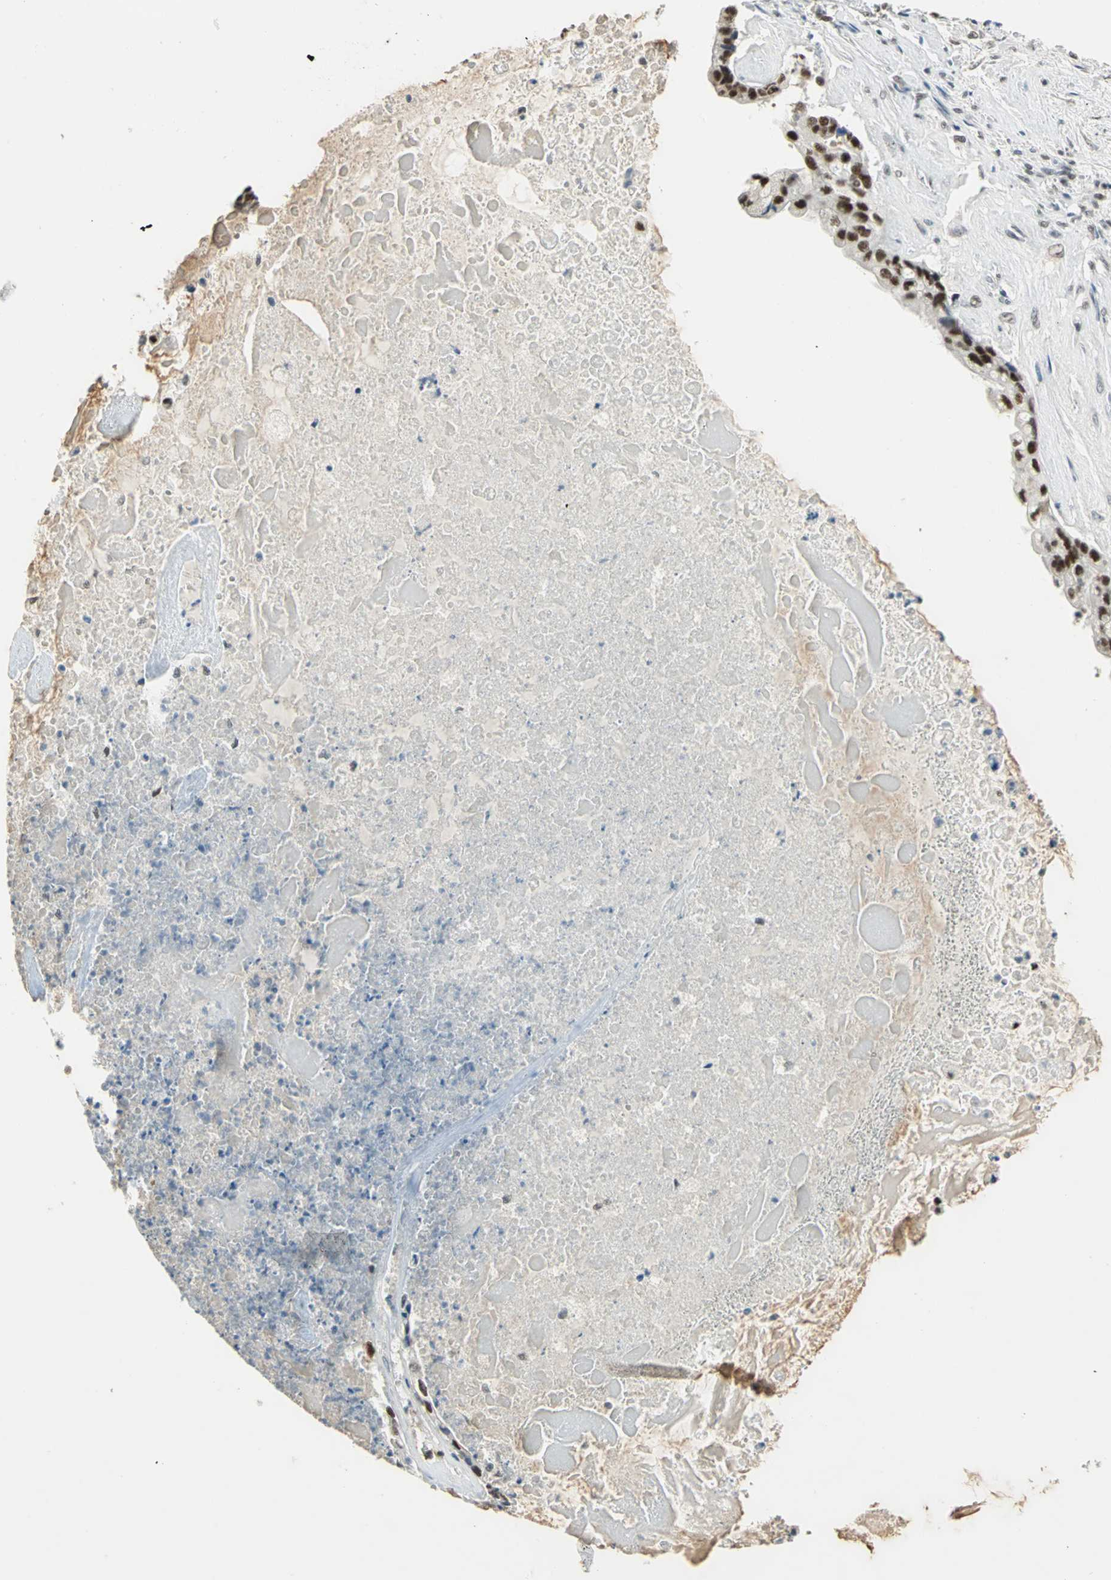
{"staining": {"intensity": "strong", "quantity": ">75%", "location": "nuclear"}, "tissue": "liver cancer", "cell_type": "Tumor cells", "image_type": "cancer", "snomed": [{"axis": "morphology", "description": "Cholangiocarcinoma"}, {"axis": "topography", "description": "Liver"}], "caption": "Immunohistochemical staining of liver cancer (cholangiocarcinoma) shows high levels of strong nuclear staining in about >75% of tumor cells. (Brightfield microscopy of DAB IHC at high magnification).", "gene": "CCNT1", "patient": {"sex": "male", "age": 57}}